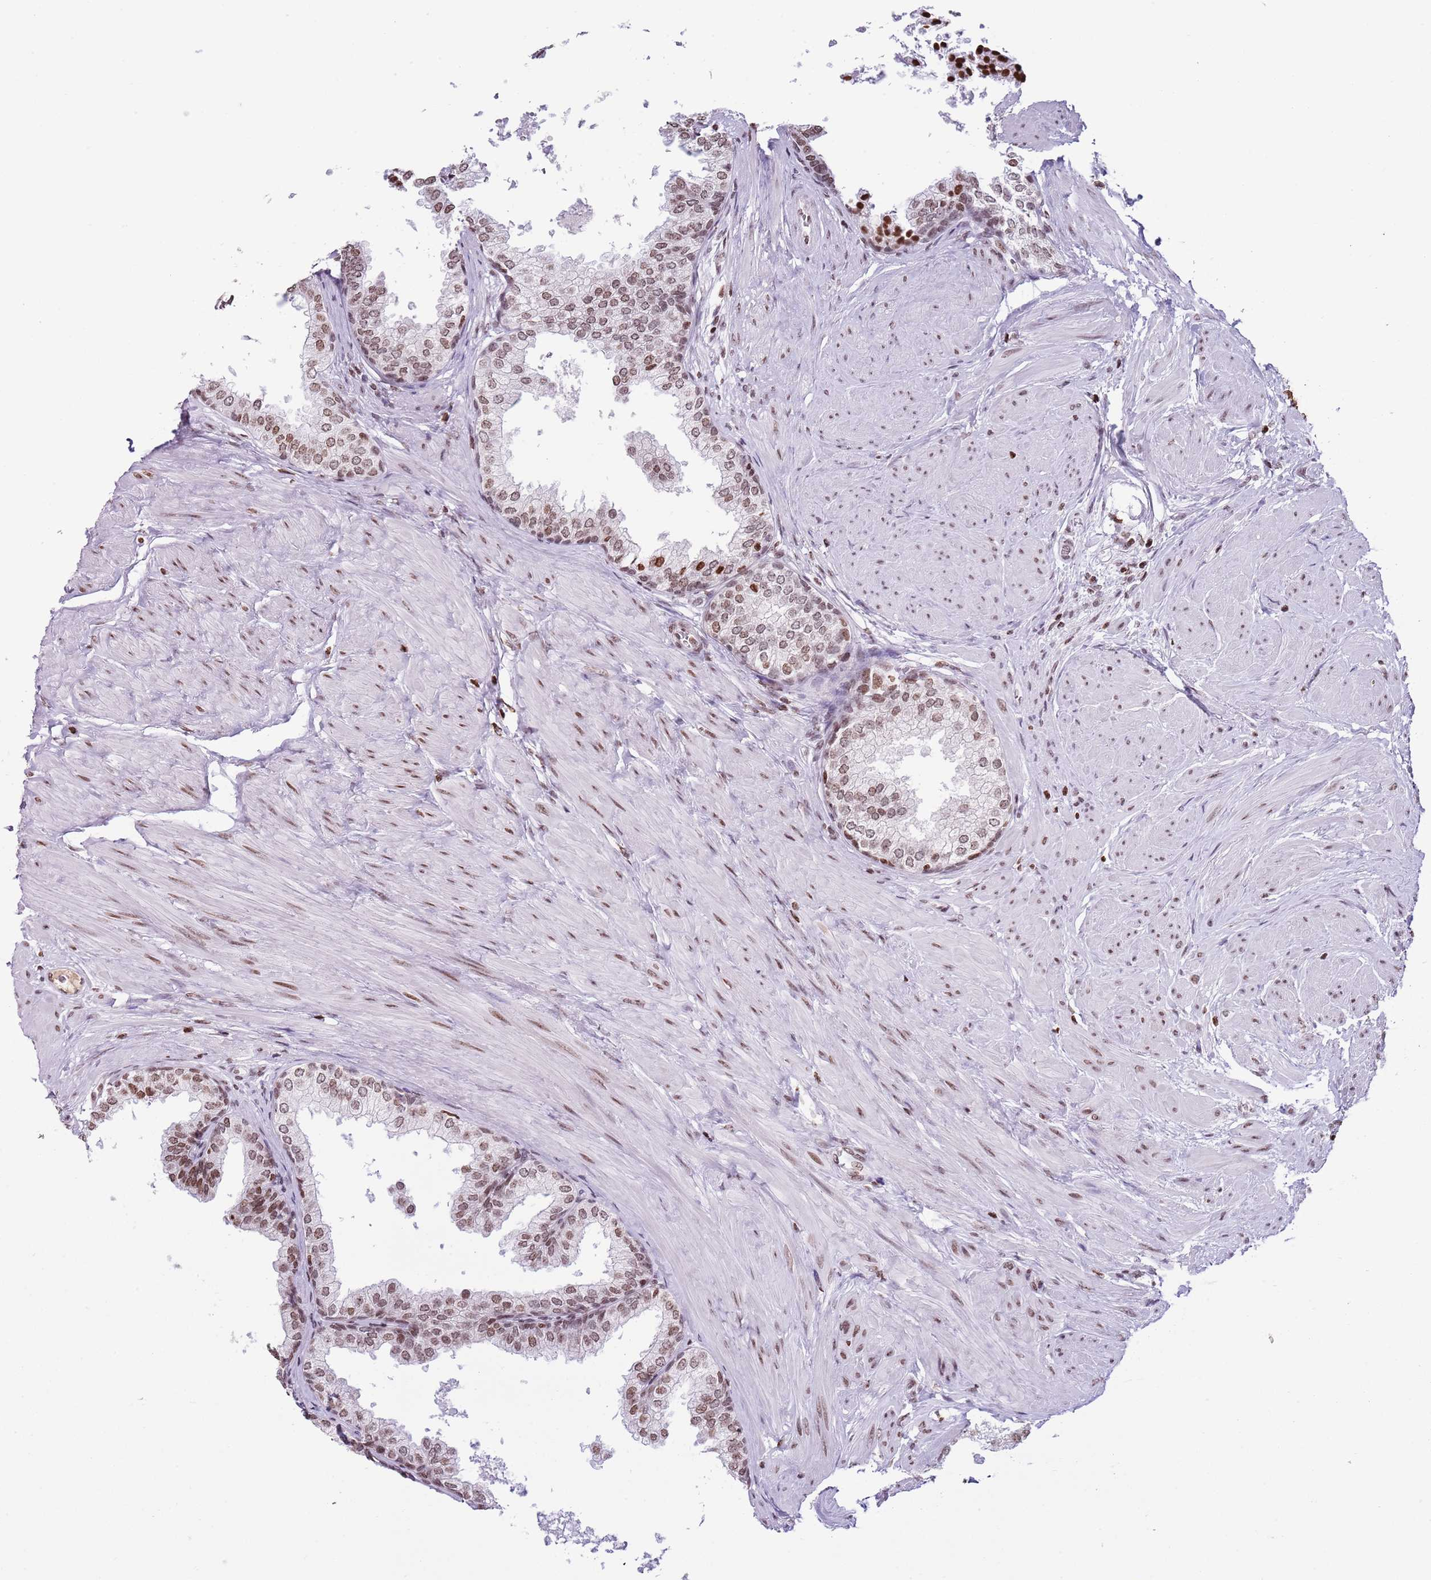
{"staining": {"intensity": "moderate", "quantity": ">75%", "location": "nuclear"}, "tissue": "prostate", "cell_type": "Glandular cells", "image_type": "normal", "snomed": [{"axis": "morphology", "description": "Normal tissue, NOS"}, {"axis": "topography", "description": "Prostate"}], "caption": "Immunohistochemical staining of benign prostate shows medium levels of moderate nuclear staining in approximately >75% of glandular cells. Immunohistochemistry (ihc) stains the protein in brown and the nuclei are stained blue.", "gene": "KPNA3", "patient": {"sex": "male", "age": 48}}